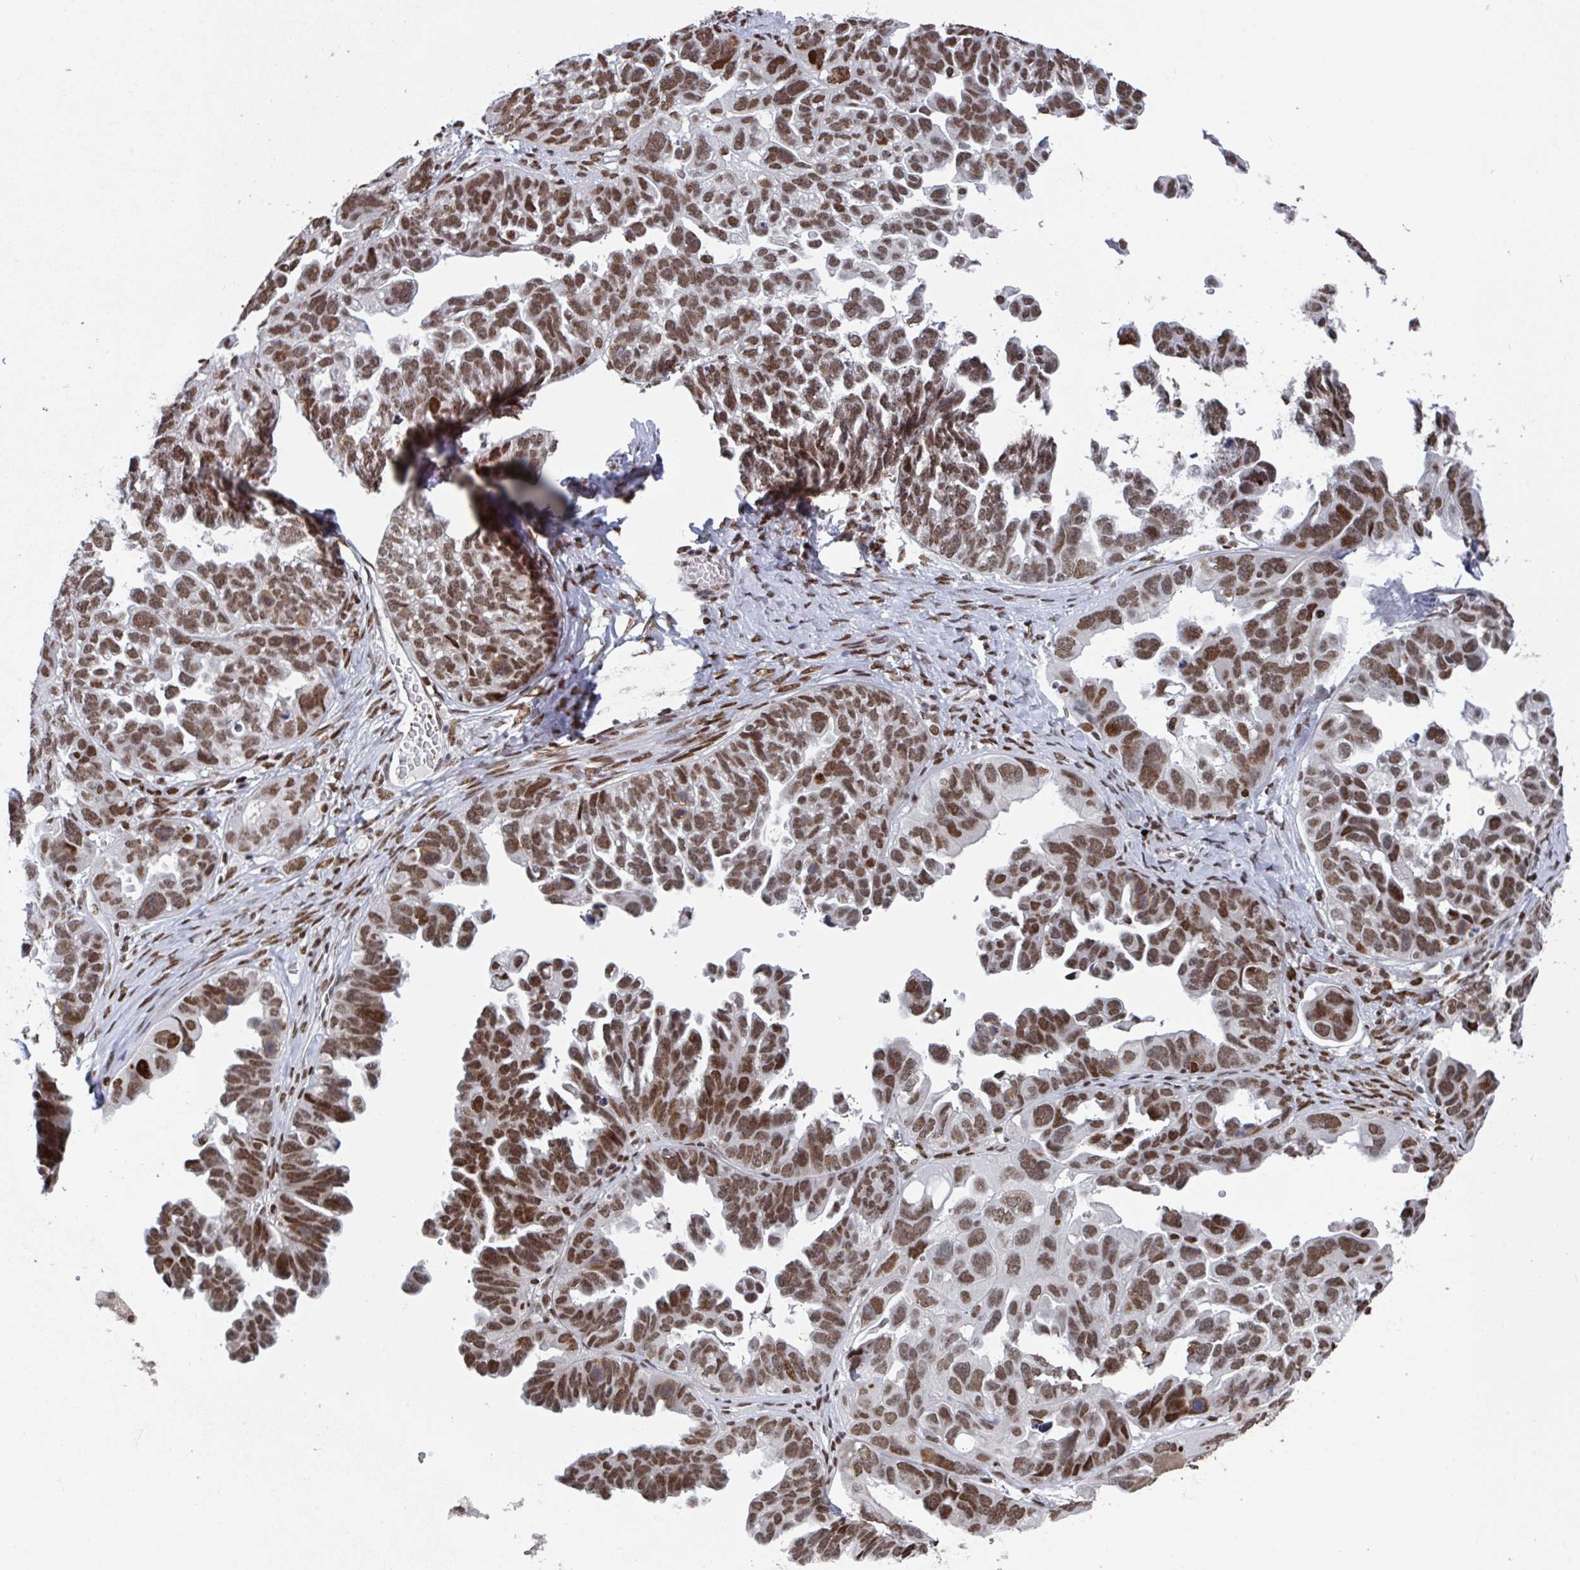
{"staining": {"intensity": "moderate", "quantity": ">75%", "location": "nuclear"}, "tissue": "ovarian cancer", "cell_type": "Tumor cells", "image_type": "cancer", "snomed": [{"axis": "morphology", "description": "Cystadenocarcinoma, serous, NOS"}, {"axis": "topography", "description": "Ovary"}], "caption": "Protein analysis of ovarian cancer (serous cystadenocarcinoma) tissue exhibits moderate nuclear staining in about >75% of tumor cells.", "gene": "ZNF607", "patient": {"sex": "female", "age": 79}}